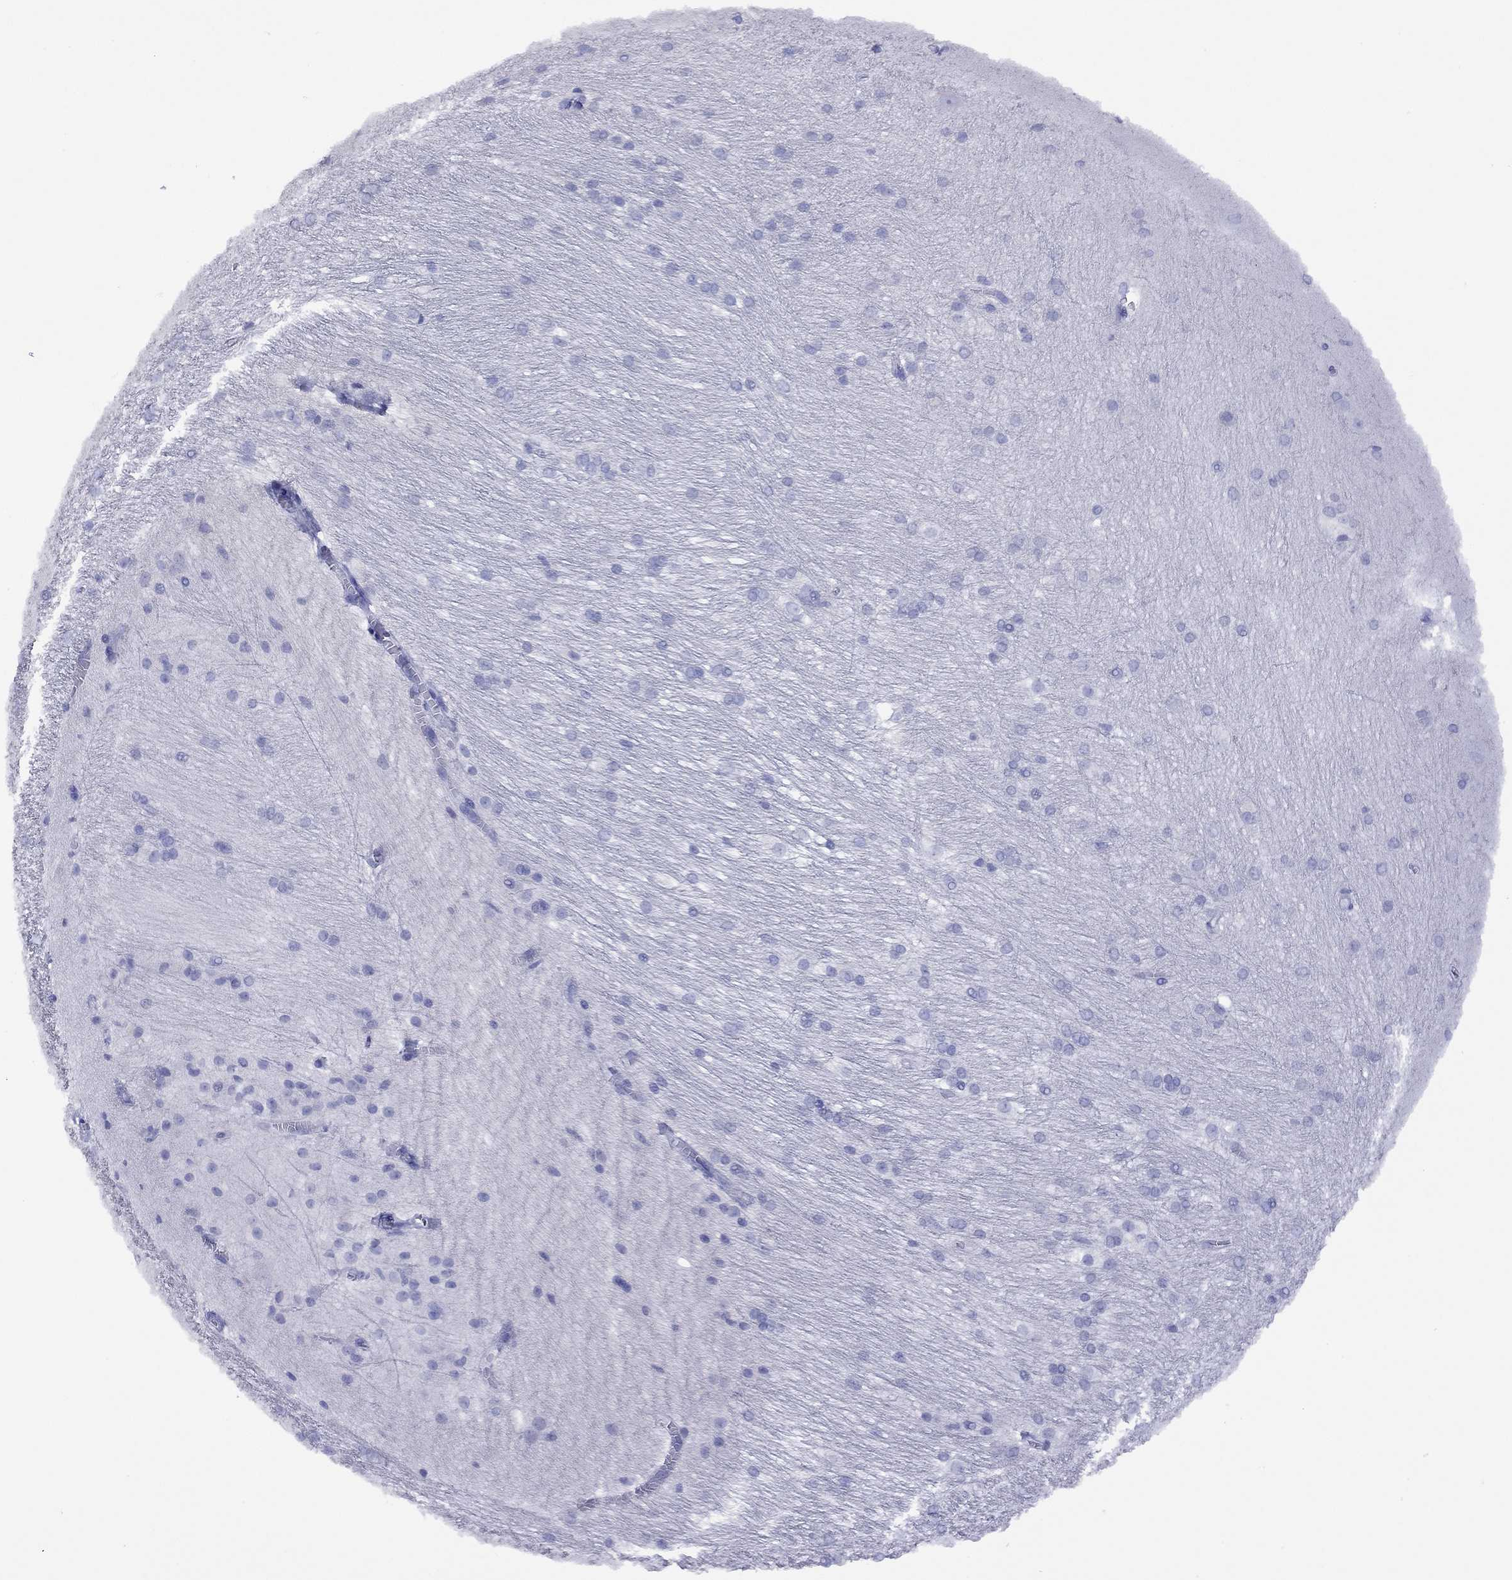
{"staining": {"intensity": "negative", "quantity": "none", "location": "none"}, "tissue": "hippocampus", "cell_type": "Glial cells", "image_type": "normal", "snomed": [{"axis": "morphology", "description": "Normal tissue, NOS"}, {"axis": "topography", "description": "Cerebral cortex"}, {"axis": "topography", "description": "Hippocampus"}], "caption": "Immunohistochemistry (IHC) photomicrograph of unremarkable hippocampus stained for a protein (brown), which demonstrates no staining in glial cells.", "gene": "FIGLA", "patient": {"sex": "female", "age": 19}}